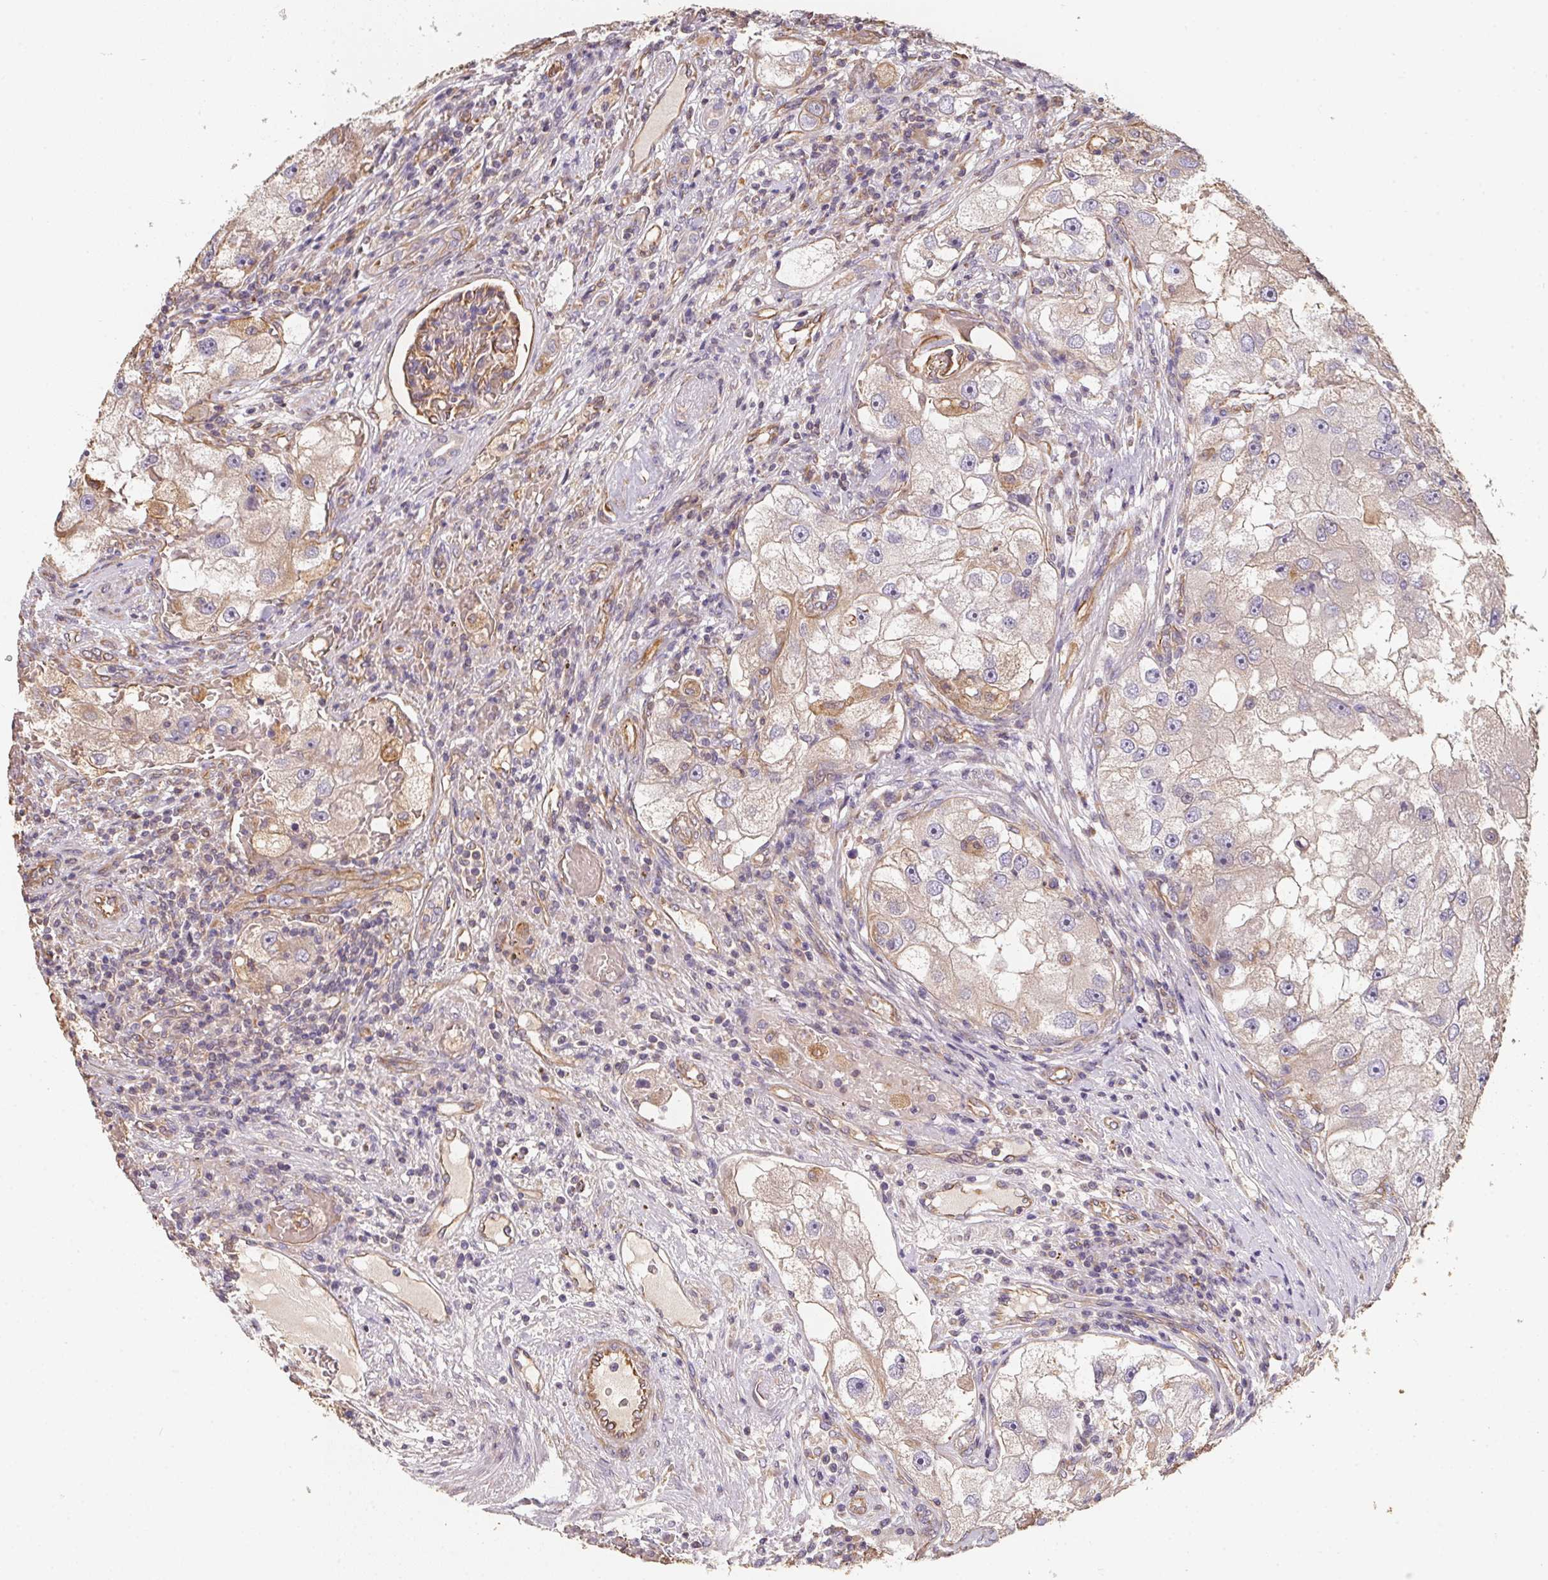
{"staining": {"intensity": "weak", "quantity": "<25%", "location": "cytoplasmic/membranous"}, "tissue": "renal cancer", "cell_type": "Tumor cells", "image_type": "cancer", "snomed": [{"axis": "morphology", "description": "Adenocarcinoma, NOS"}, {"axis": "topography", "description": "Kidney"}], "caption": "Tumor cells are negative for protein expression in human renal cancer.", "gene": "TBKBP1", "patient": {"sex": "male", "age": 63}}